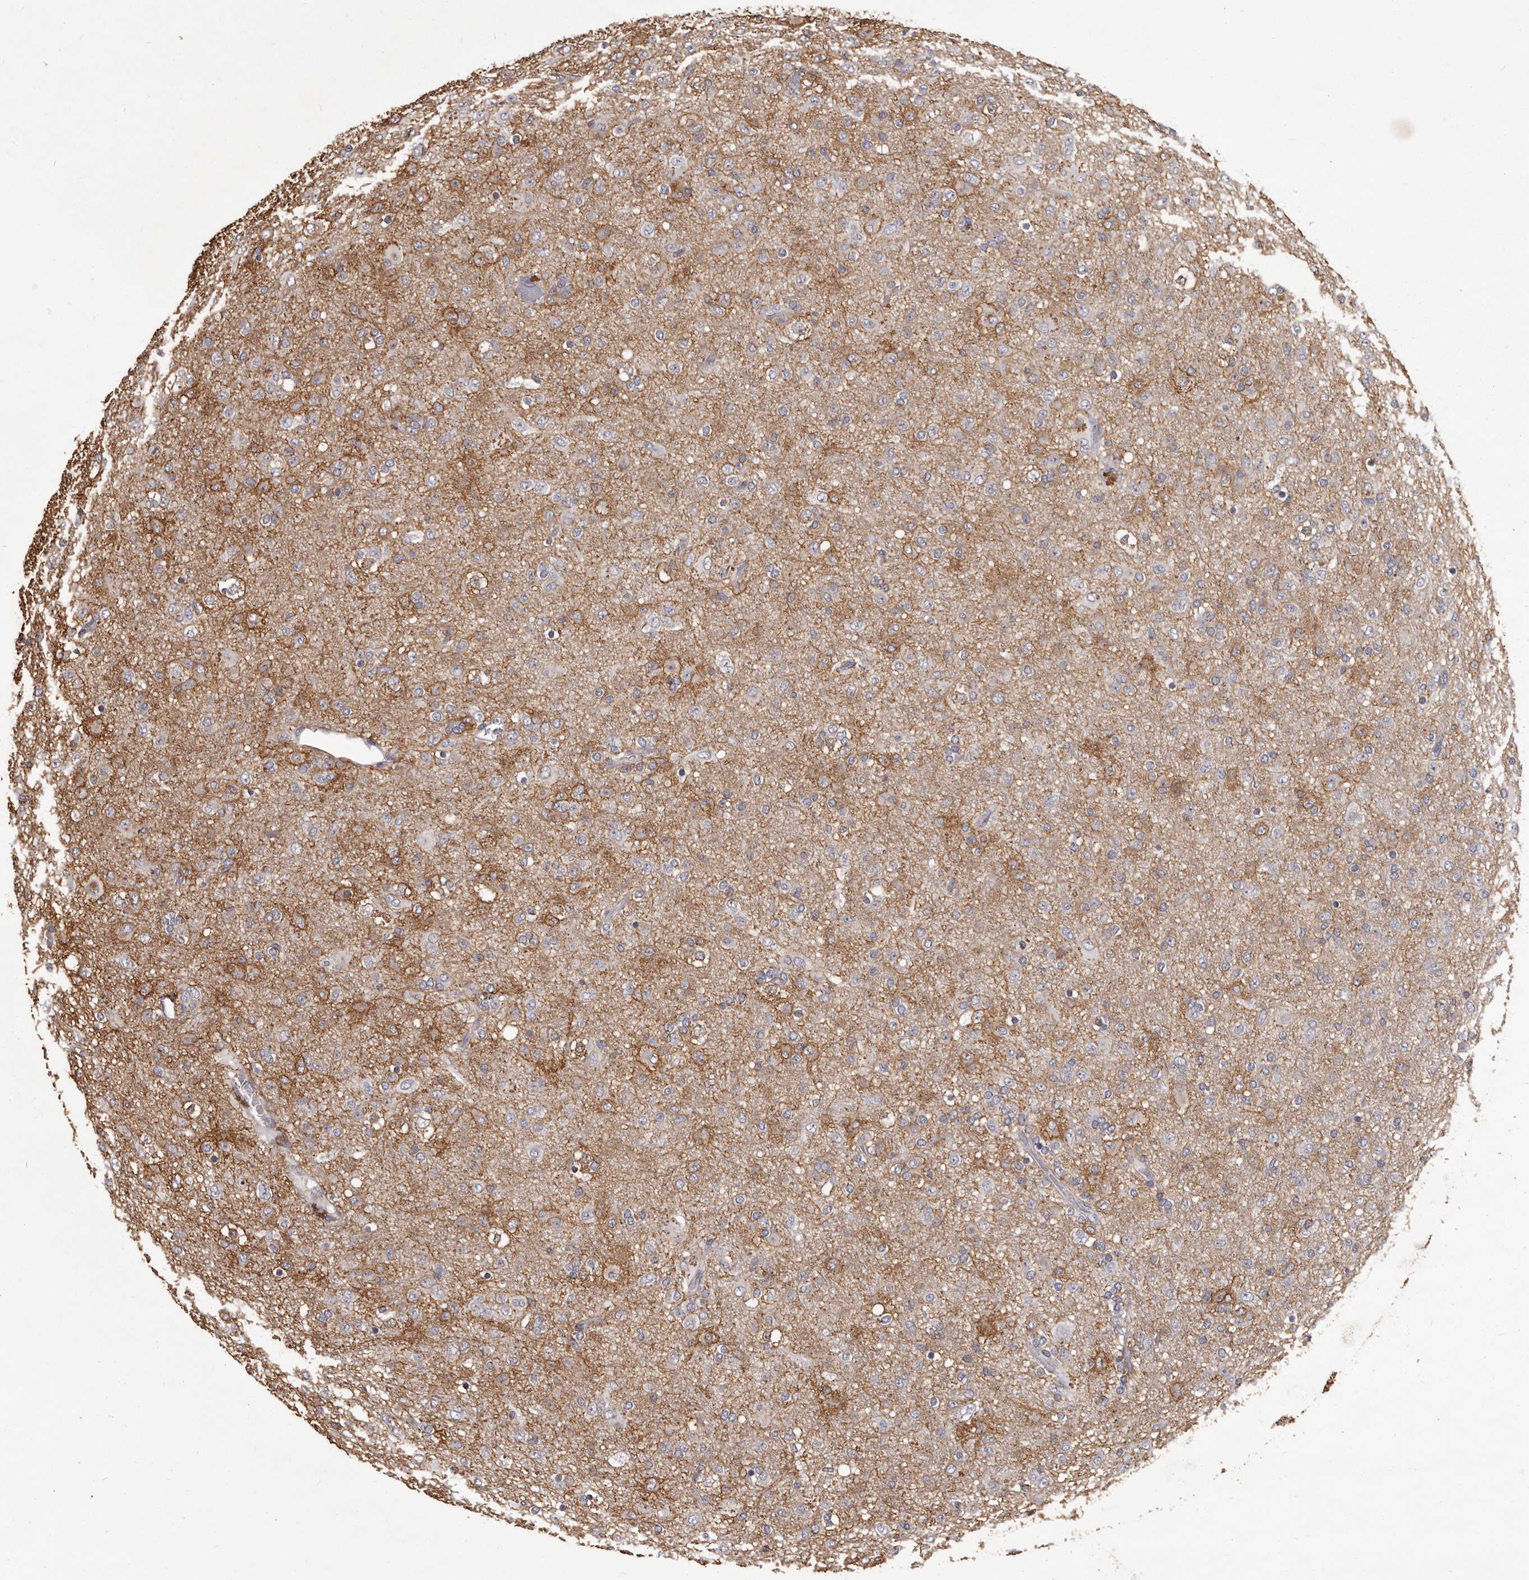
{"staining": {"intensity": "weak", "quantity": "<25%", "location": "cytoplasmic/membranous"}, "tissue": "glioma", "cell_type": "Tumor cells", "image_type": "cancer", "snomed": [{"axis": "morphology", "description": "Glioma, malignant, Low grade"}, {"axis": "topography", "description": "Brain"}], "caption": "A high-resolution photomicrograph shows IHC staining of glioma, which shows no significant positivity in tumor cells.", "gene": "GPR78", "patient": {"sex": "male", "age": 65}}